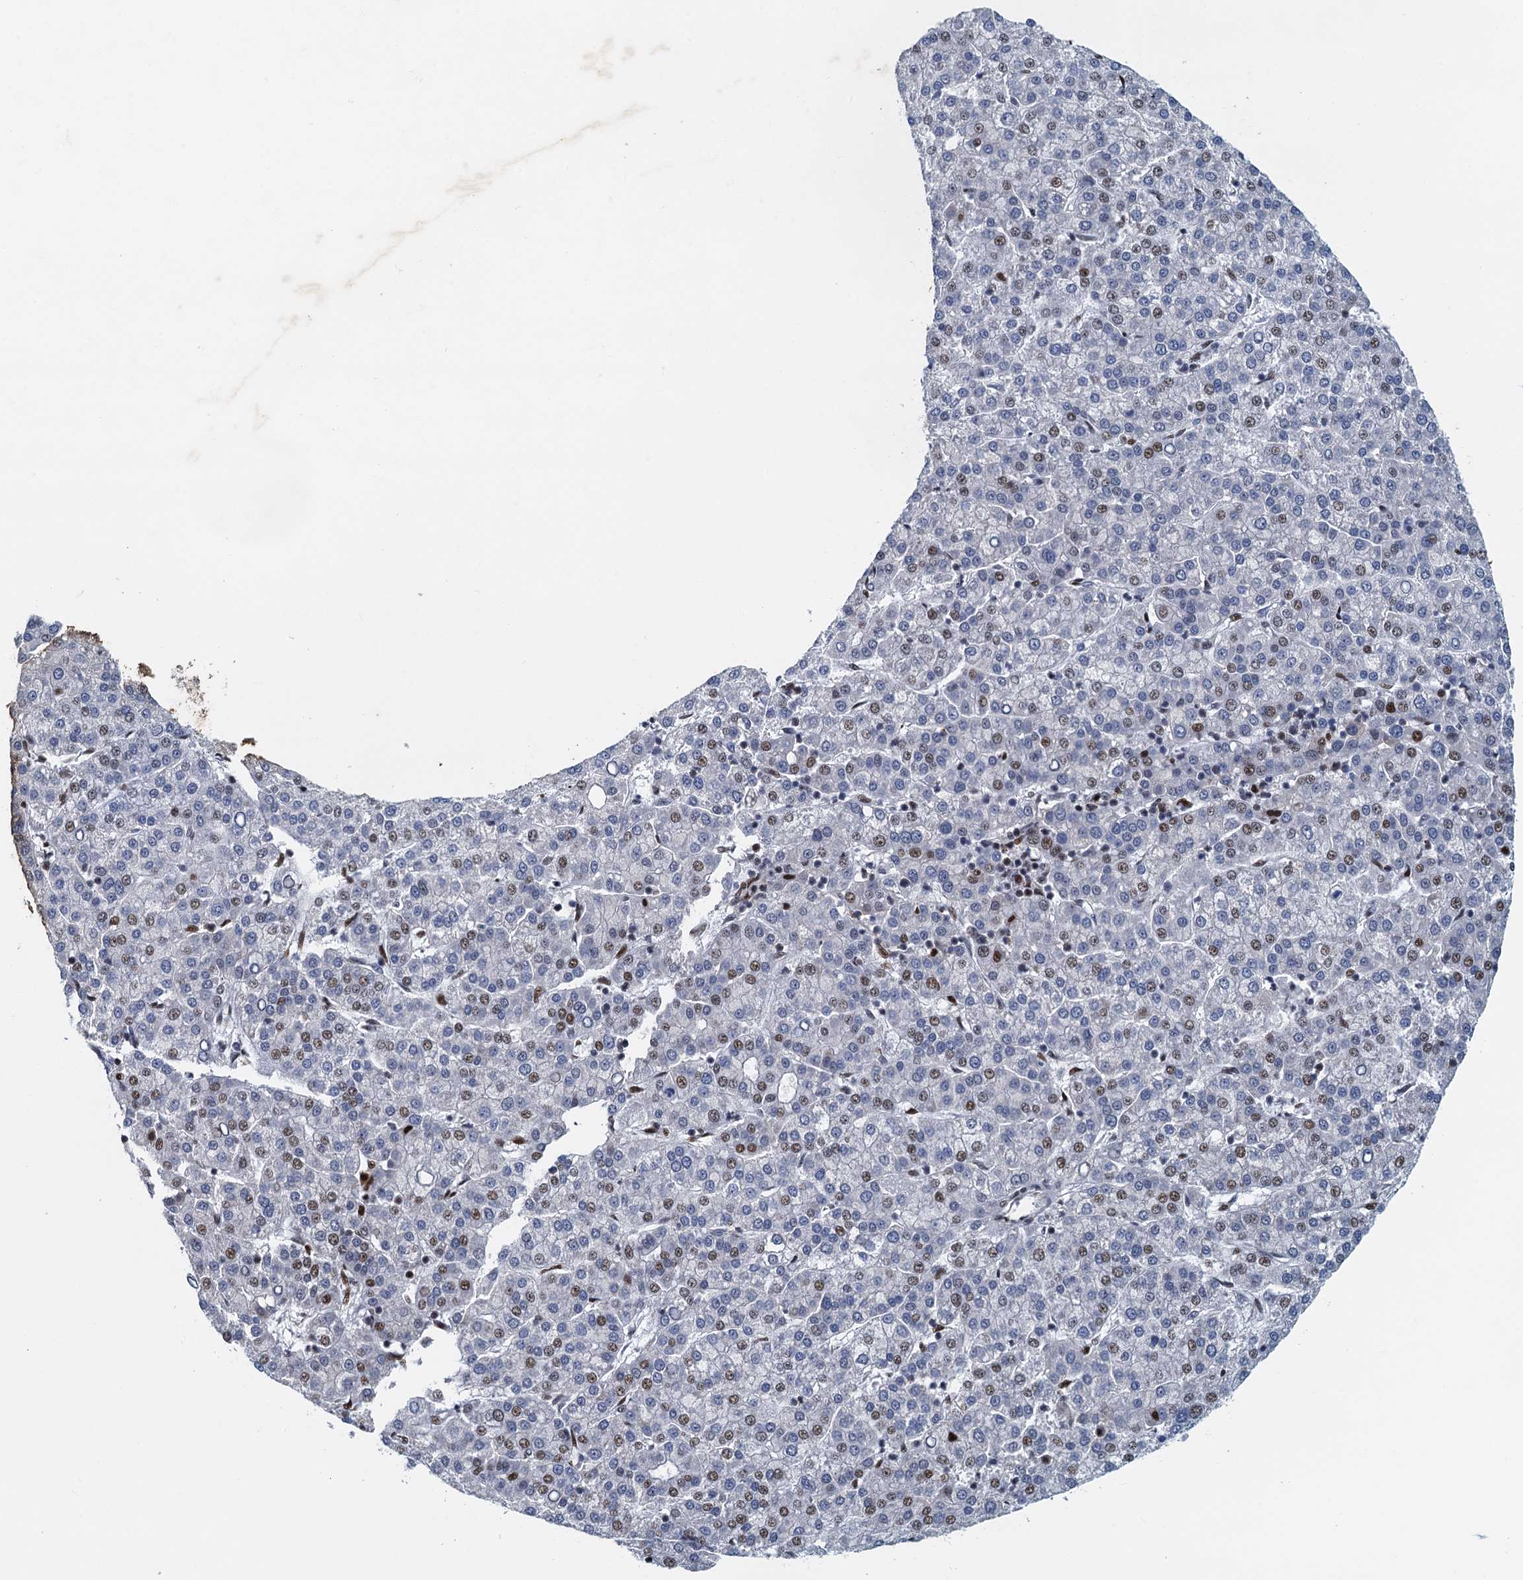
{"staining": {"intensity": "moderate", "quantity": "25%-75%", "location": "nuclear"}, "tissue": "liver cancer", "cell_type": "Tumor cells", "image_type": "cancer", "snomed": [{"axis": "morphology", "description": "Carcinoma, Hepatocellular, NOS"}, {"axis": "topography", "description": "Liver"}], "caption": "Hepatocellular carcinoma (liver) stained with DAB immunohistochemistry (IHC) demonstrates medium levels of moderate nuclear expression in about 25%-75% of tumor cells.", "gene": "ANKRD13D", "patient": {"sex": "female", "age": 58}}